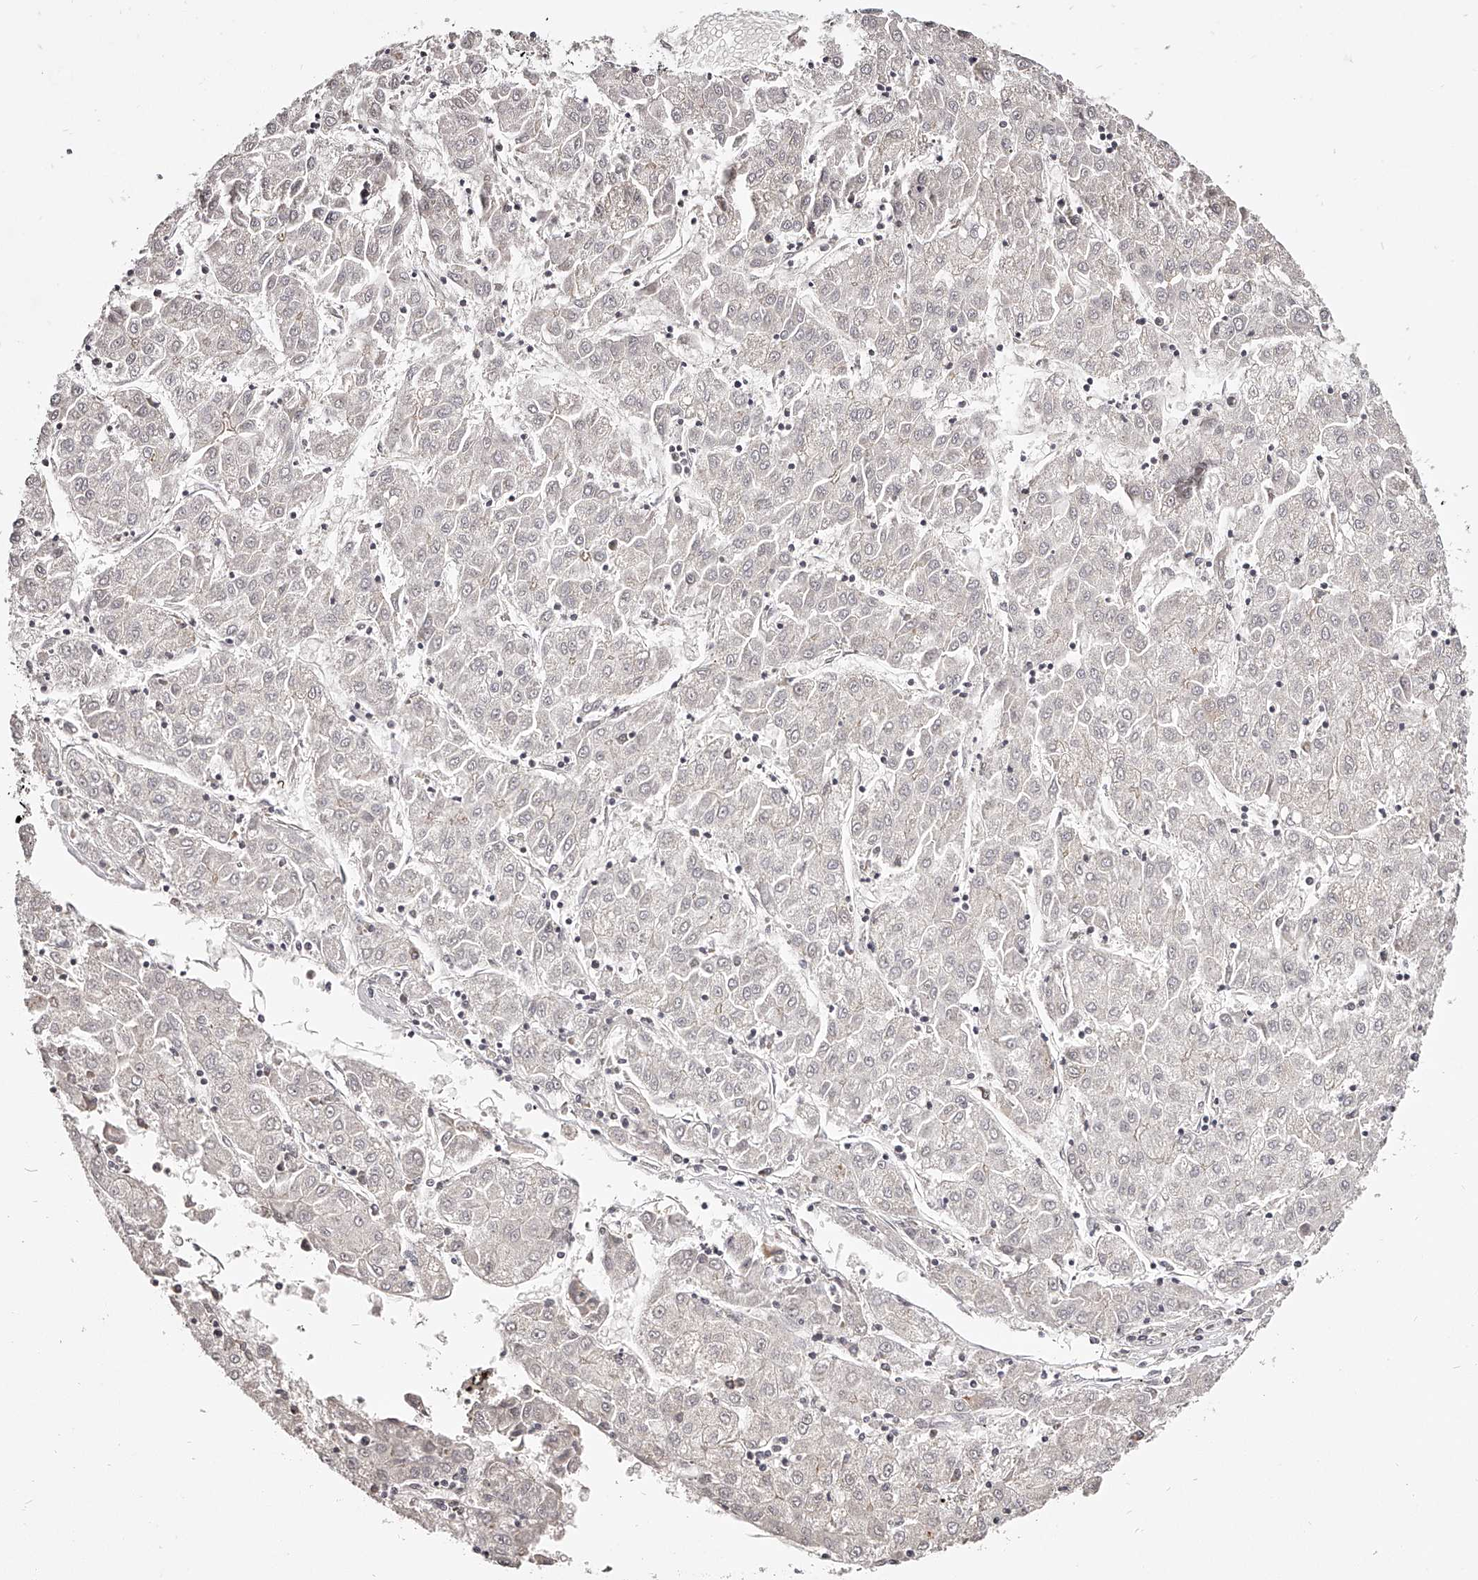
{"staining": {"intensity": "negative", "quantity": "none", "location": "none"}, "tissue": "liver cancer", "cell_type": "Tumor cells", "image_type": "cancer", "snomed": [{"axis": "morphology", "description": "Carcinoma, Hepatocellular, NOS"}, {"axis": "topography", "description": "Liver"}], "caption": "An image of liver cancer (hepatocellular carcinoma) stained for a protein shows no brown staining in tumor cells.", "gene": "ZNF789", "patient": {"sex": "male", "age": 72}}